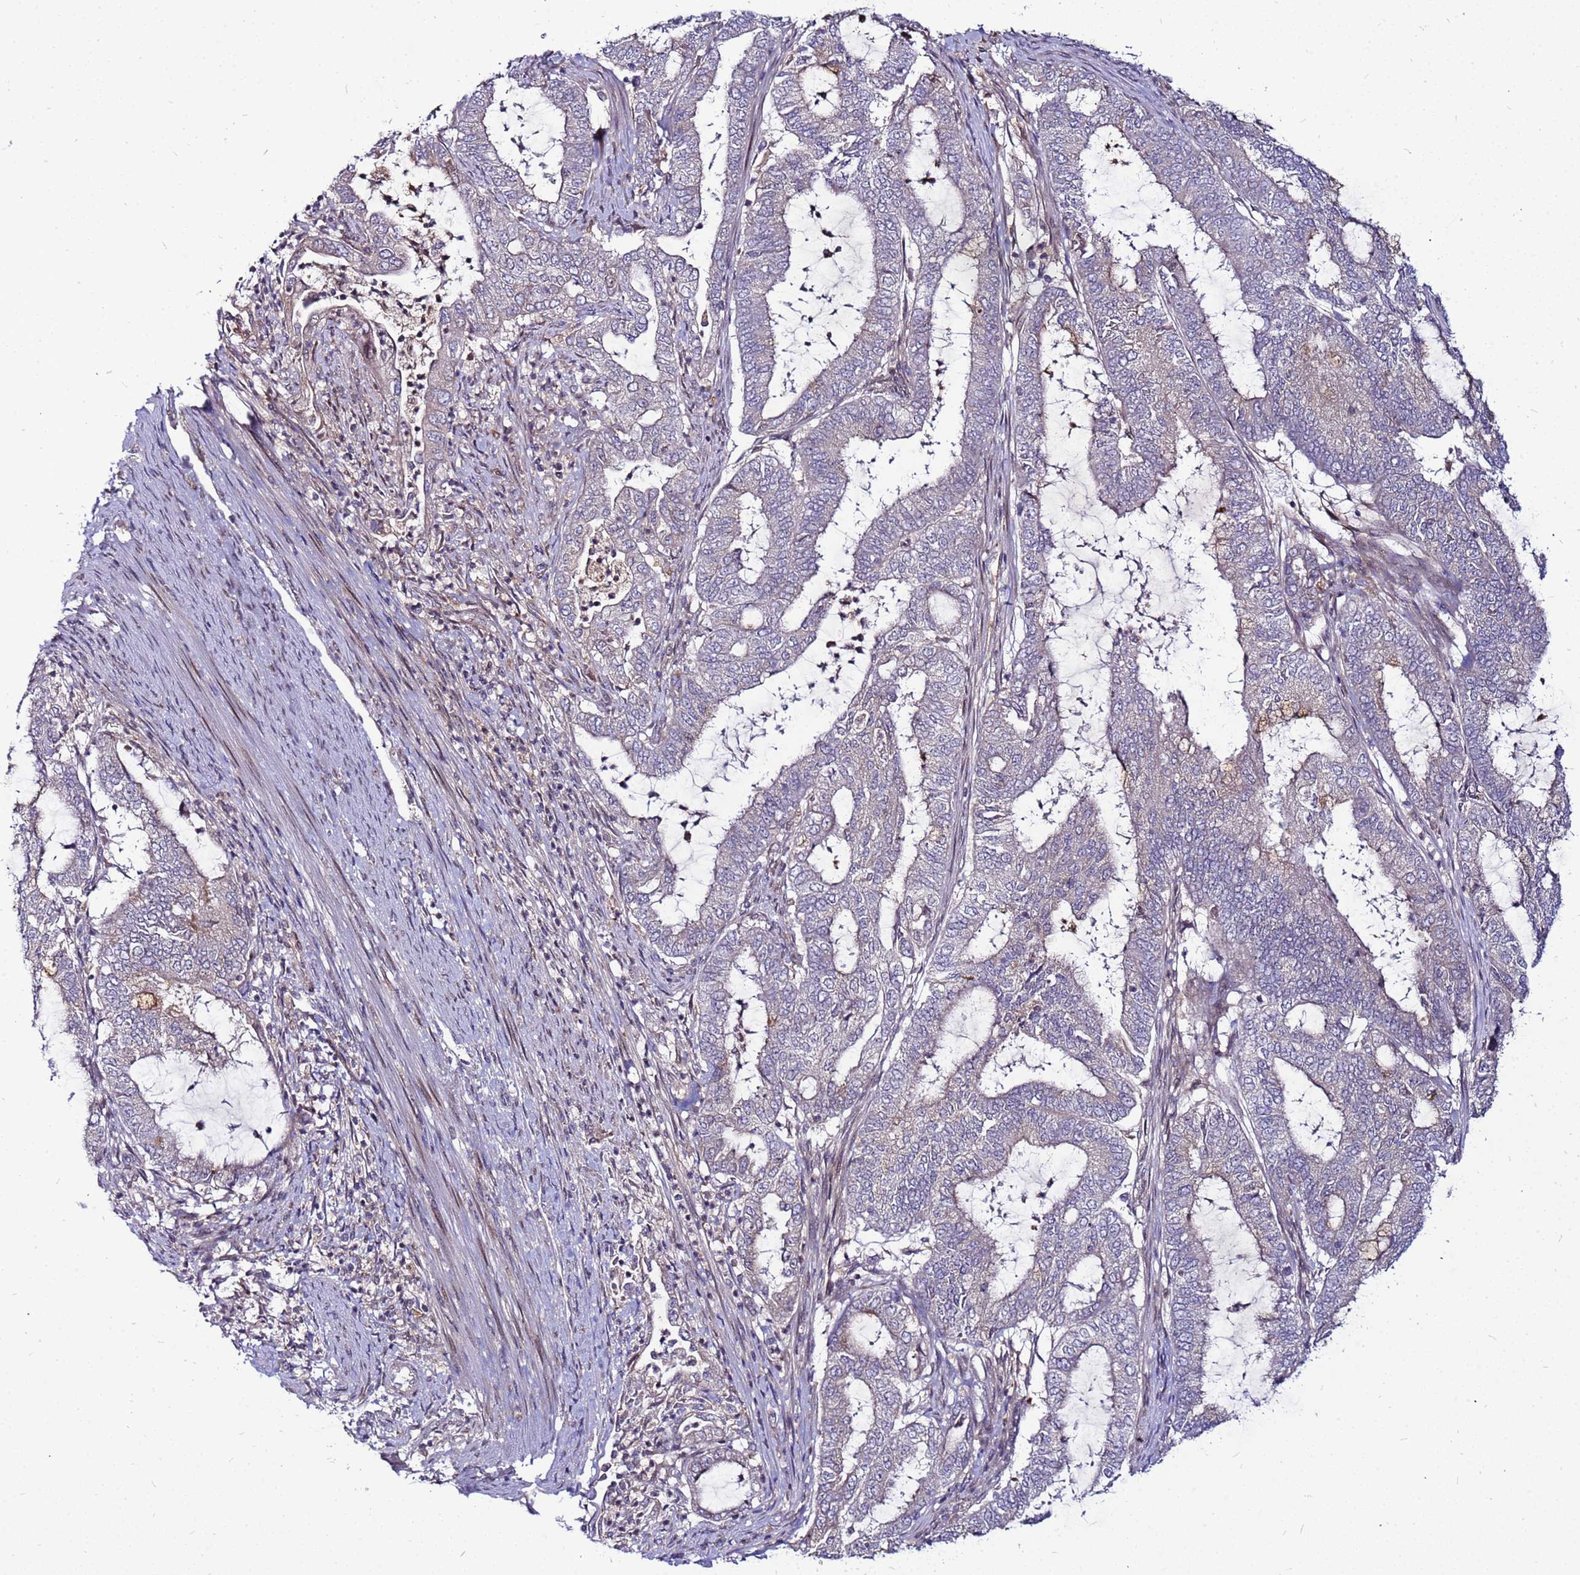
{"staining": {"intensity": "negative", "quantity": "none", "location": "none"}, "tissue": "endometrial cancer", "cell_type": "Tumor cells", "image_type": "cancer", "snomed": [{"axis": "morphology", "description": "Adenocarcinoma, NOS"}, {"axis": "topography", "description": "Endometrium"}], "caption": "This is an IHC micrograph of endometrial cancer. There is no positivity in tumor cells.", "gene": "CCDC71", "patient": {"sex": "female", "age": 51}}